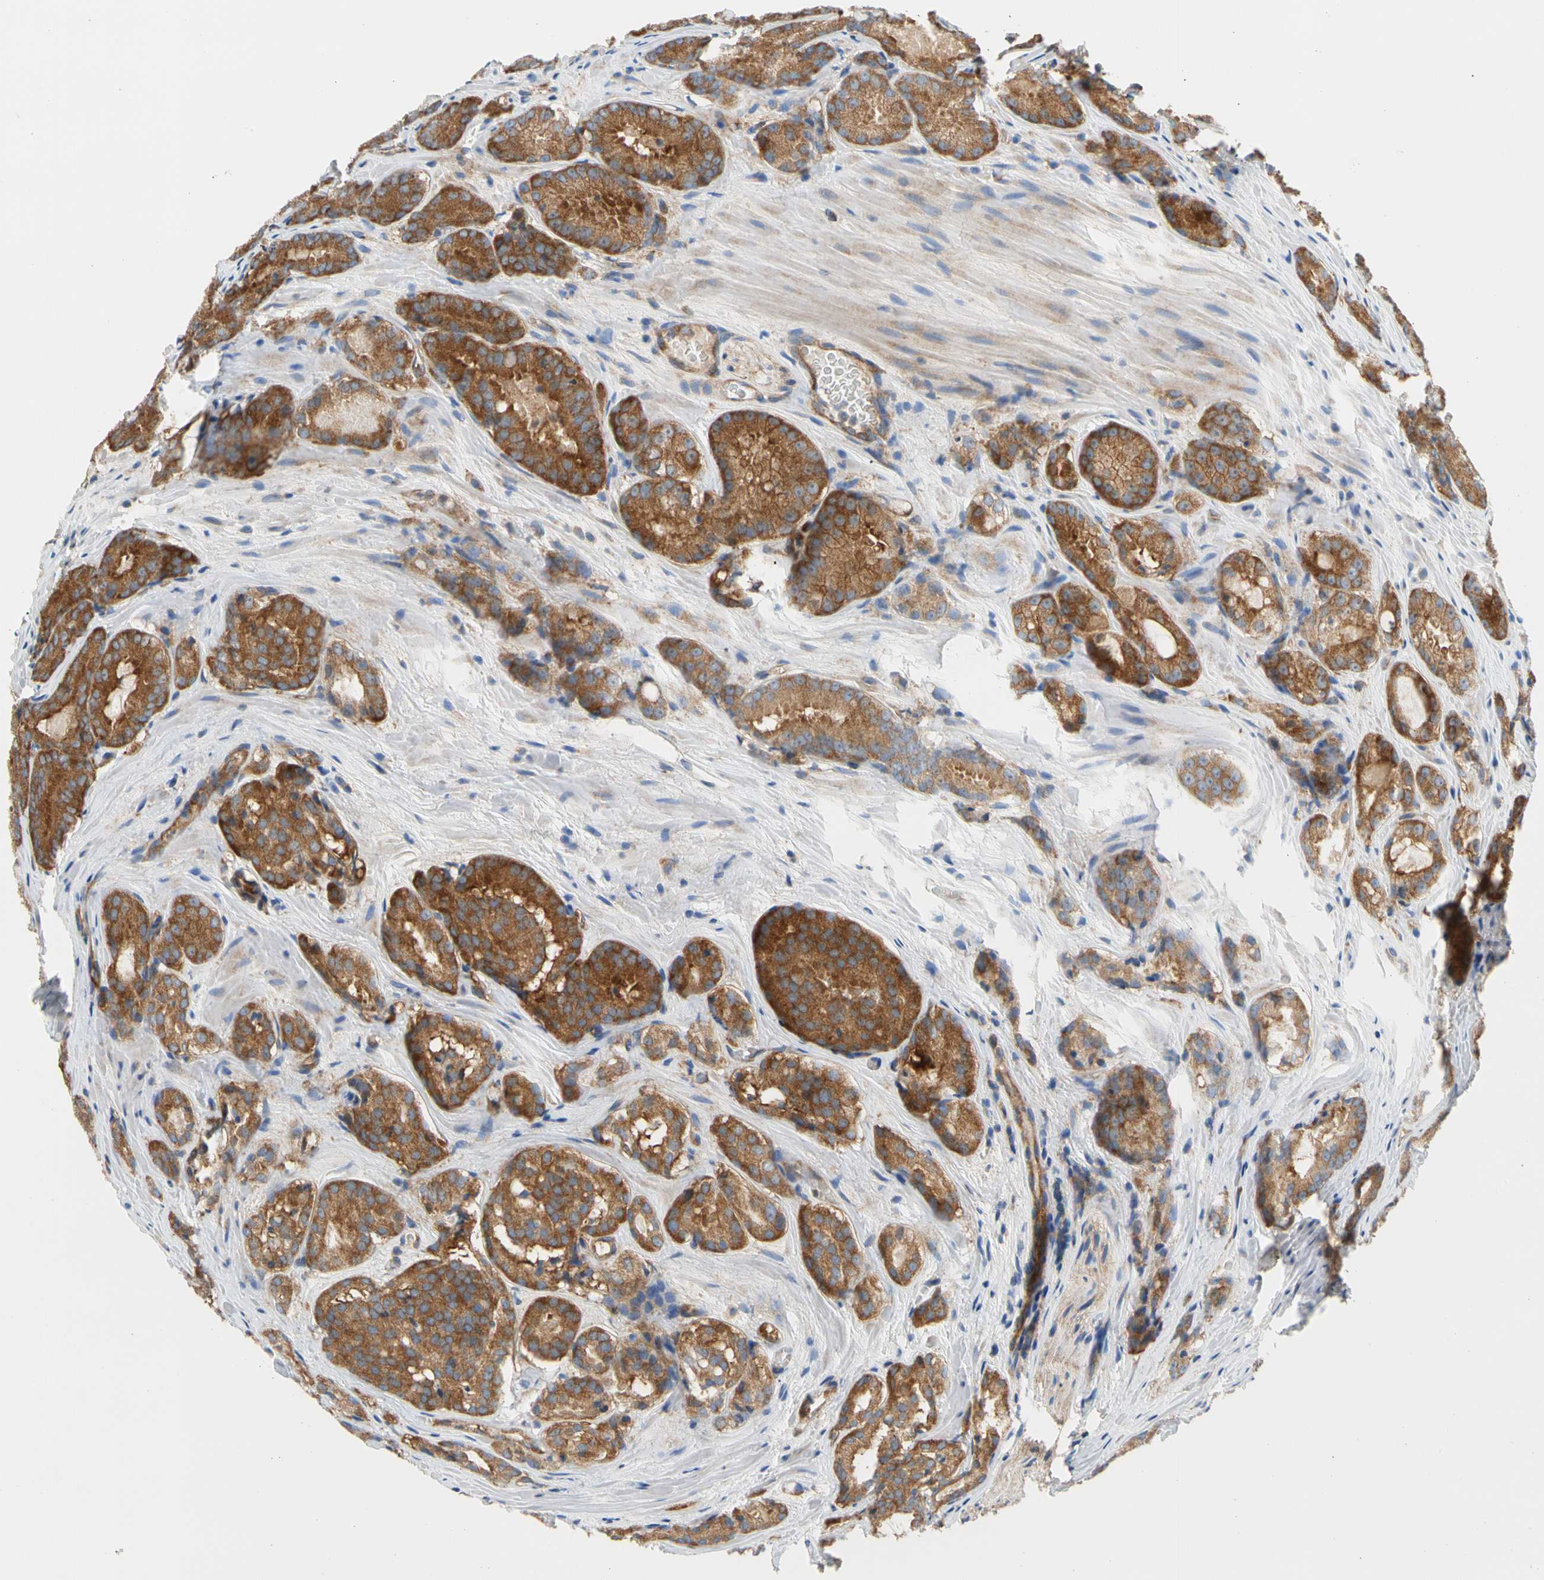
{"staining": {"intensity": "strong", "quantity": ">75%", "location": "cytoplasmic/membranous"}, "tissue": "prostate cancer", "cell_type": "Tumor cells", "image_type": "cancer", "snomed": [{"axis": "morphology", "description": "Adenocarcinoma, High grade"}, {"axis": "topography", "description": "Prostate"}], "caption": "An image of human prostate adenocarcinoma (high-grade) stained for a protein demonstrates strong cytoplasmic/membranous brown staining in tumor cells.", "gene": "GPHN", "patient": {"sex": "male", "age": 64}}